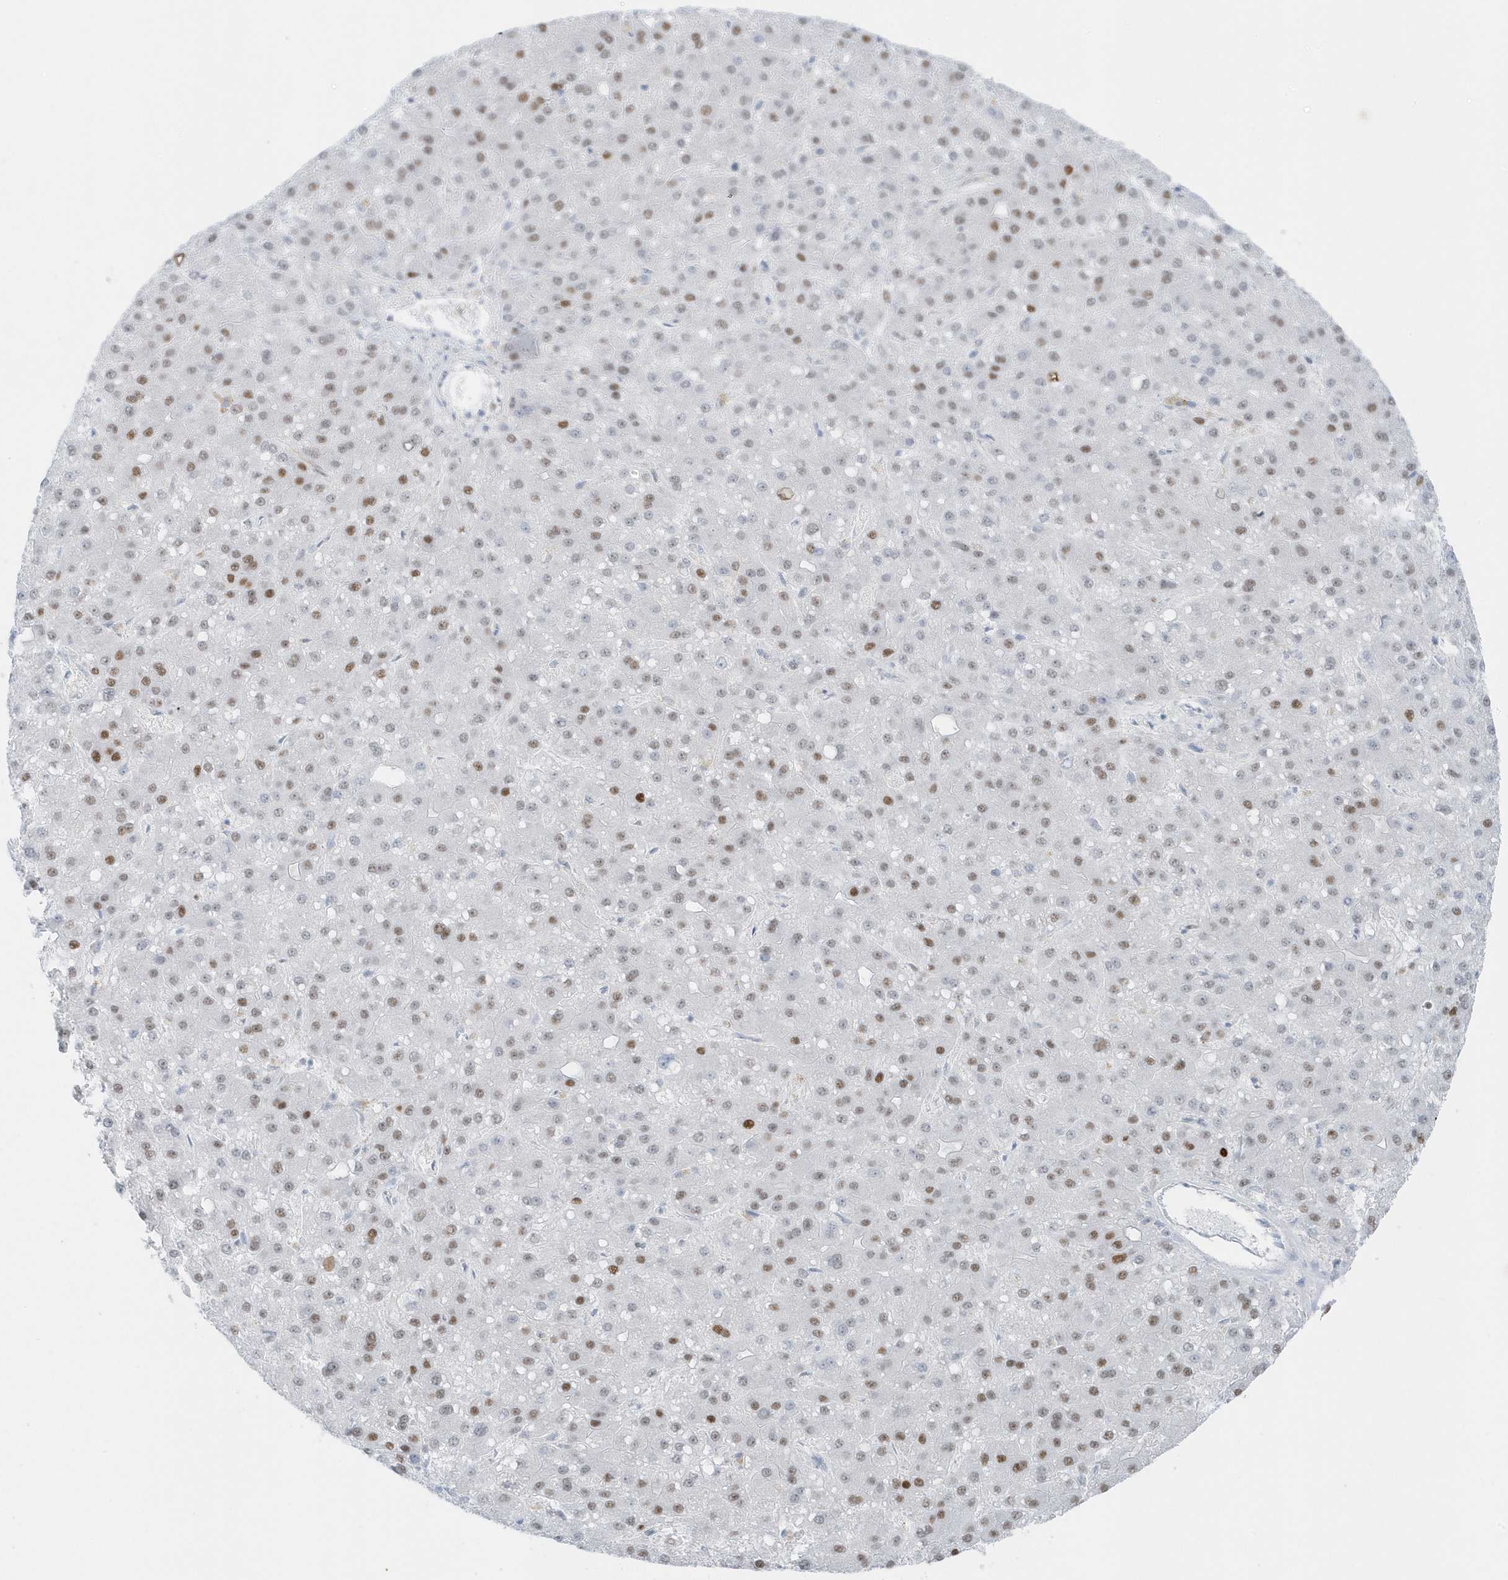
{"staining": {"intensity": "moderate", "quantity": "<25%", "location": "nuclear"}, "tissue": "liver cancer", "cell_type": "Tumor cells", "image_type": "cancer", "snomed": [{"axis": "morphology", "description": "Carcinoma, Hepatocellular, NOS"}, {"axis": "topography", "description": "Liver"}], "caption": "The image displays a brown stain indicating the presence of a protein in the nuclear of tumor cells in liver cancer.", "gene": "SMIM34", "patient": {"sex": "male", "age": 67}}